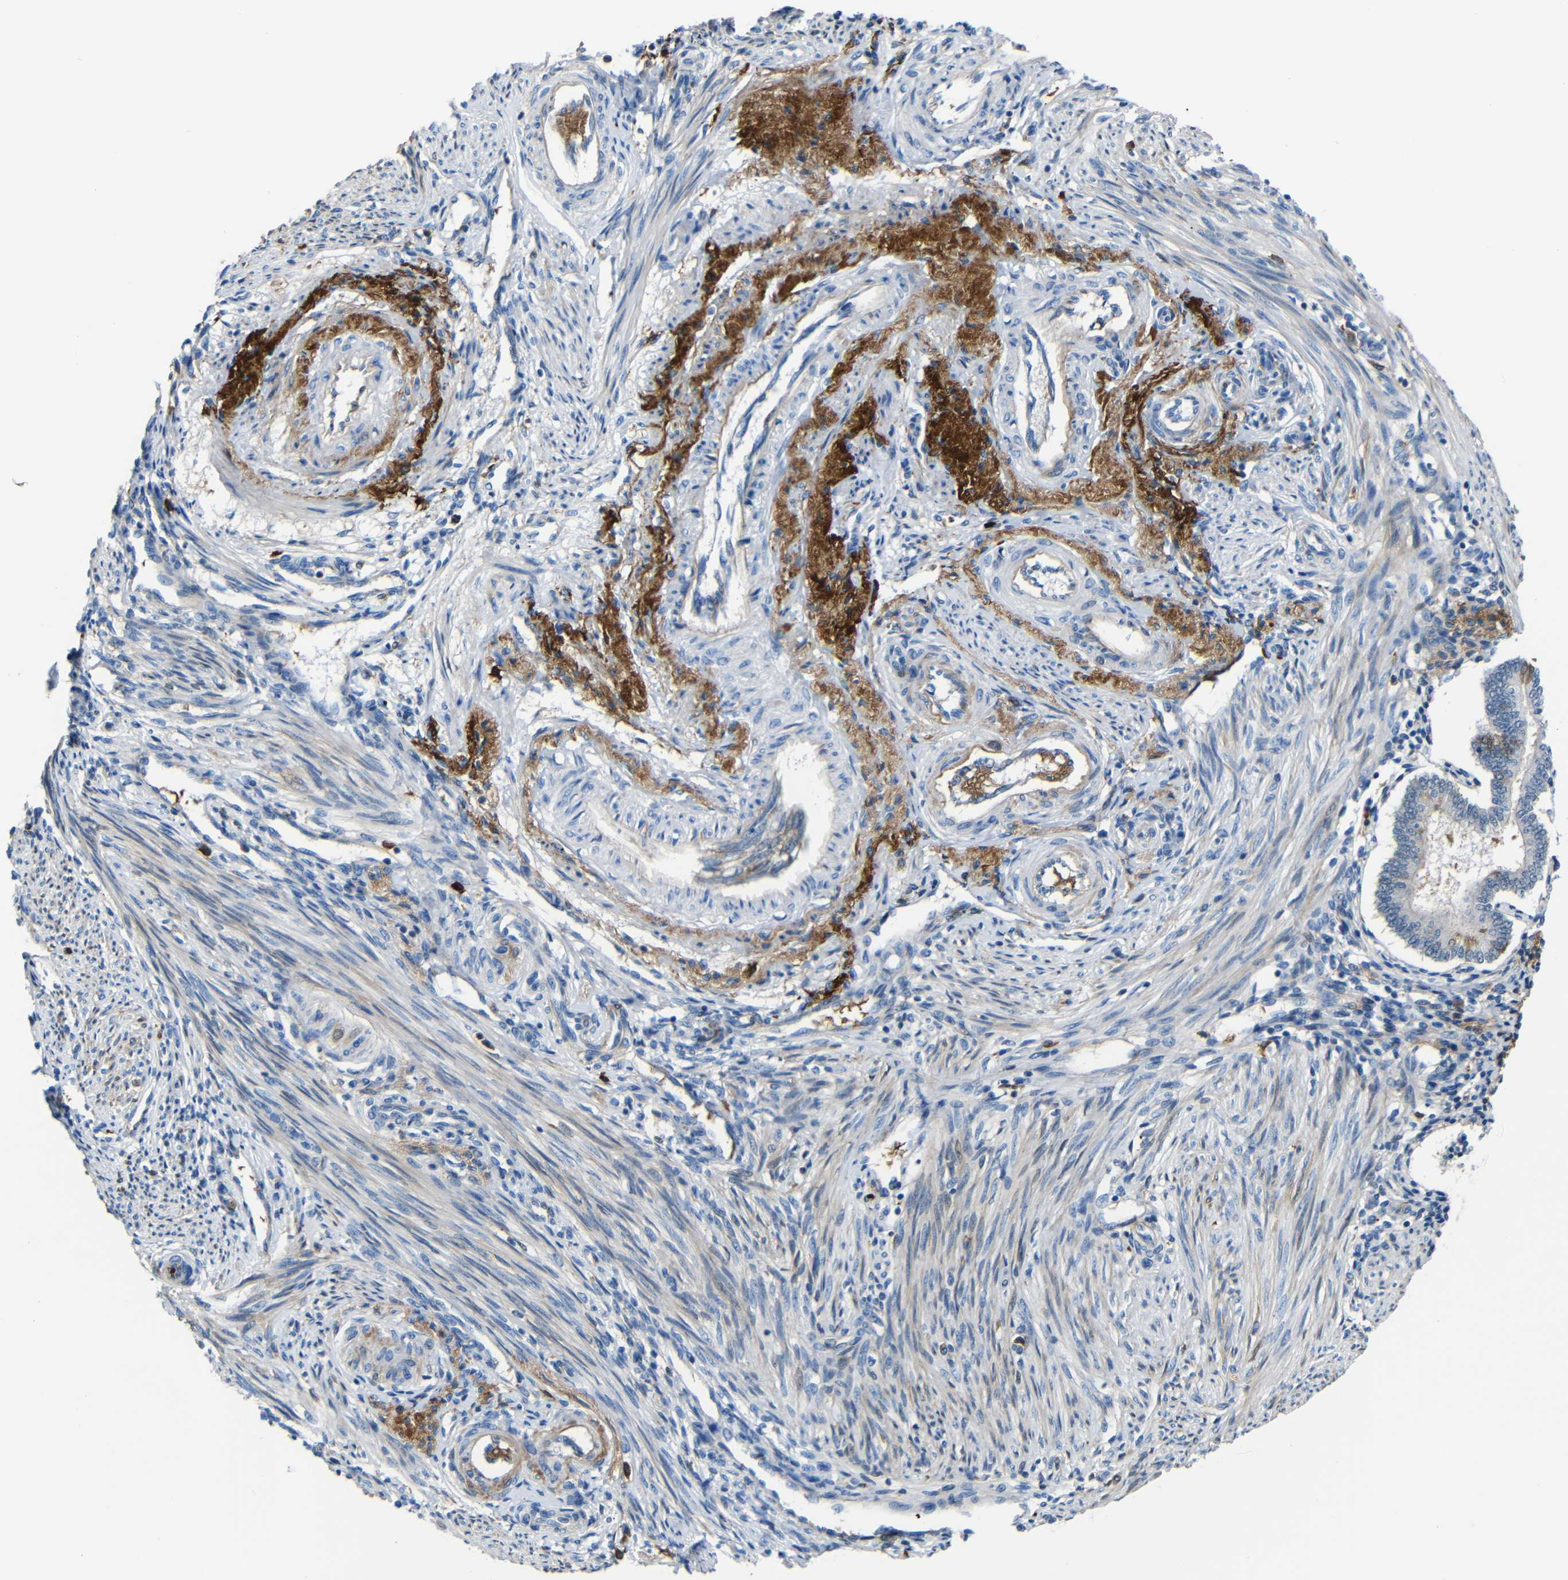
{"staining": {"intensity": "weak", "quantity": "<25%", "location": "cytoplasmic/membranous"}, "tissue": "endometrium", "cell_type": "Cells in endometrial stroma", "image_type": "normal", "snomed": [{"axis": "morphology", "description": "Normal tissue, NOS"}, {"axis": "topography", "description": "Endometrium"}], "caption": "Human endometrium stained for a protein using IHC demonstrates no positivity in cells in endometrial stroma.", "gene": "SERPINA1", "patient": {"sex": "female", "age": 42}}